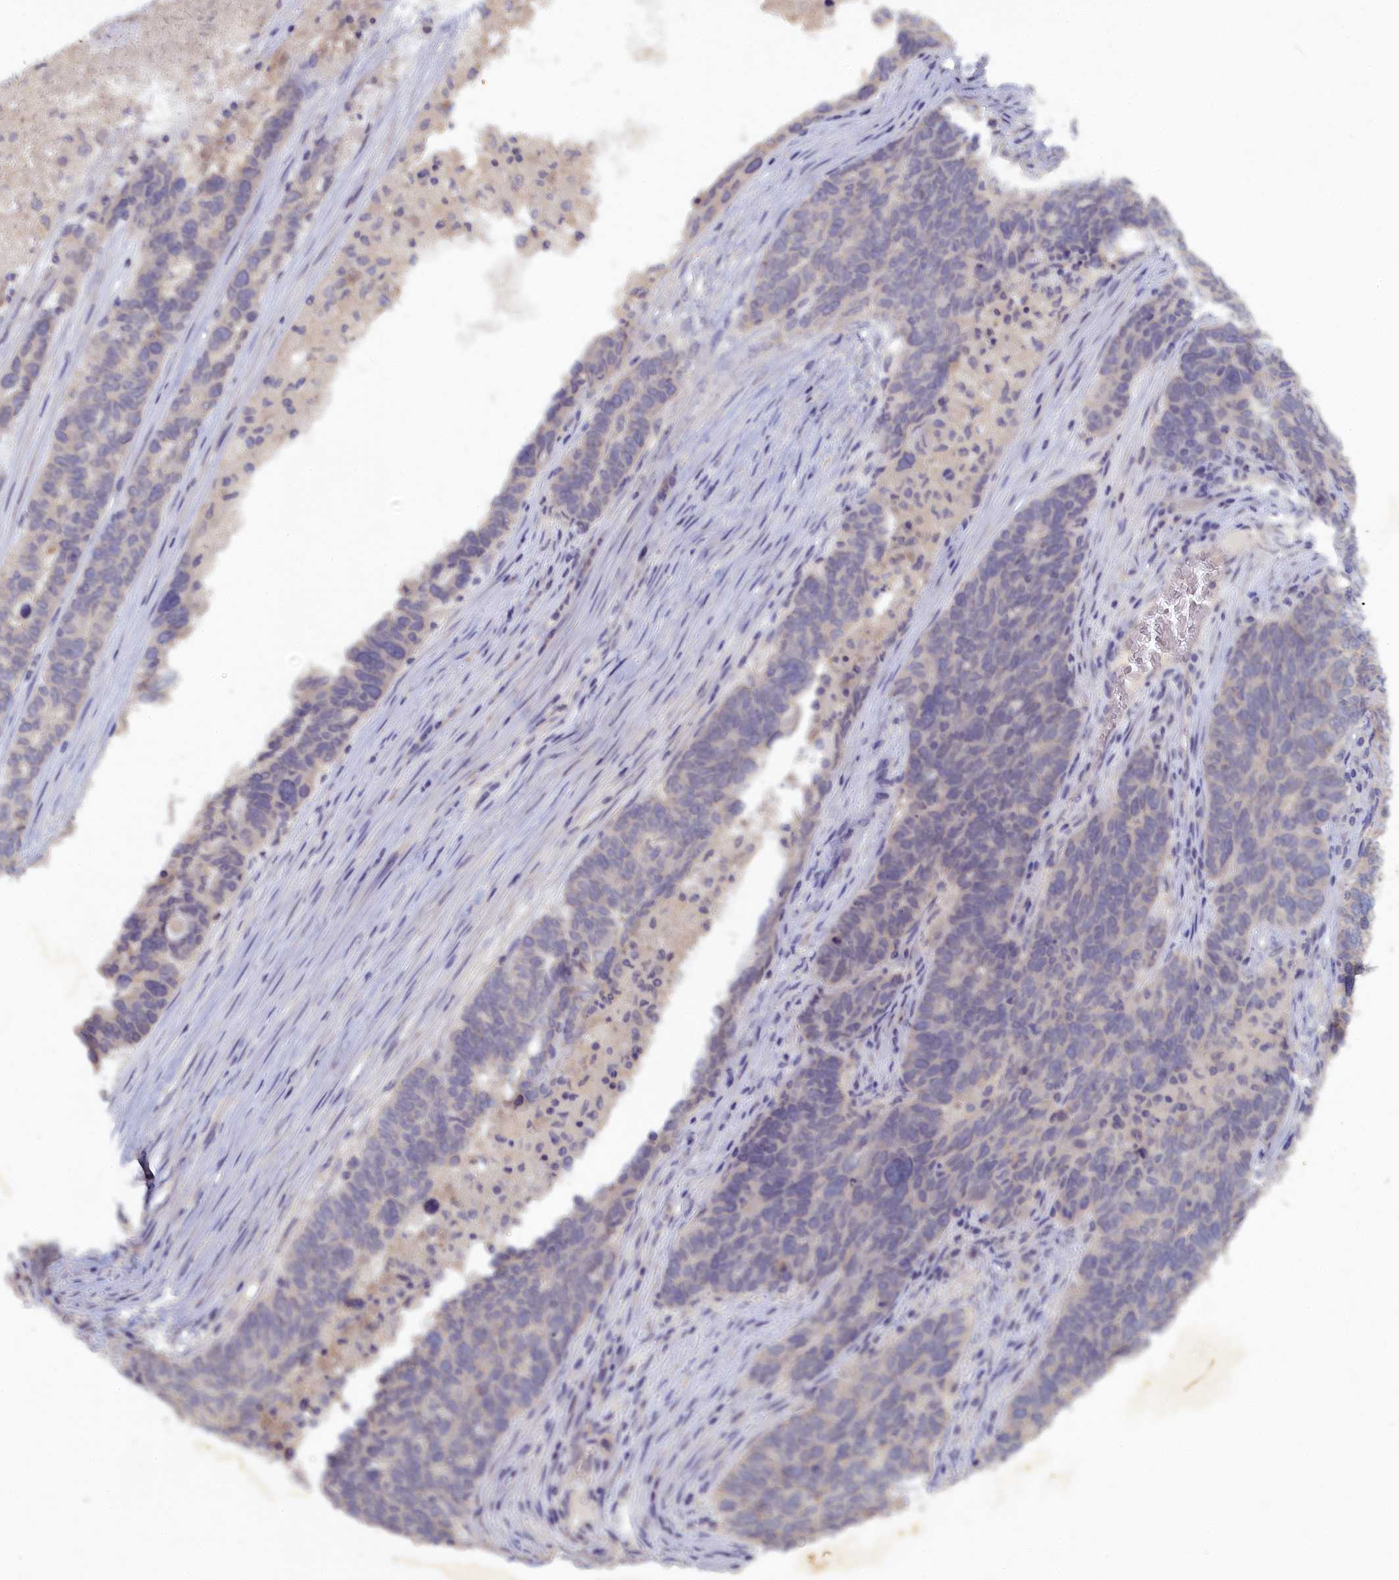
{"staining": {"intensity": "negative", "quantity": "none", "location": "none"}, "tissue": "ovarian cancer", "cell_type": "Tumor cells", "image_type": "cancer", "snomed": [{"axis": "morphology", "description": "Cystadenocarcinoma, serous, NOS"}, {"axis": "topography", "description": "Ovary"}], "caption": "Tumor cells are negative for protein expression in human ovarian cancer (serous cystadenocarcinoma).", "gene": "CELF5", "patient": {"sex": "female", "age": 59}}